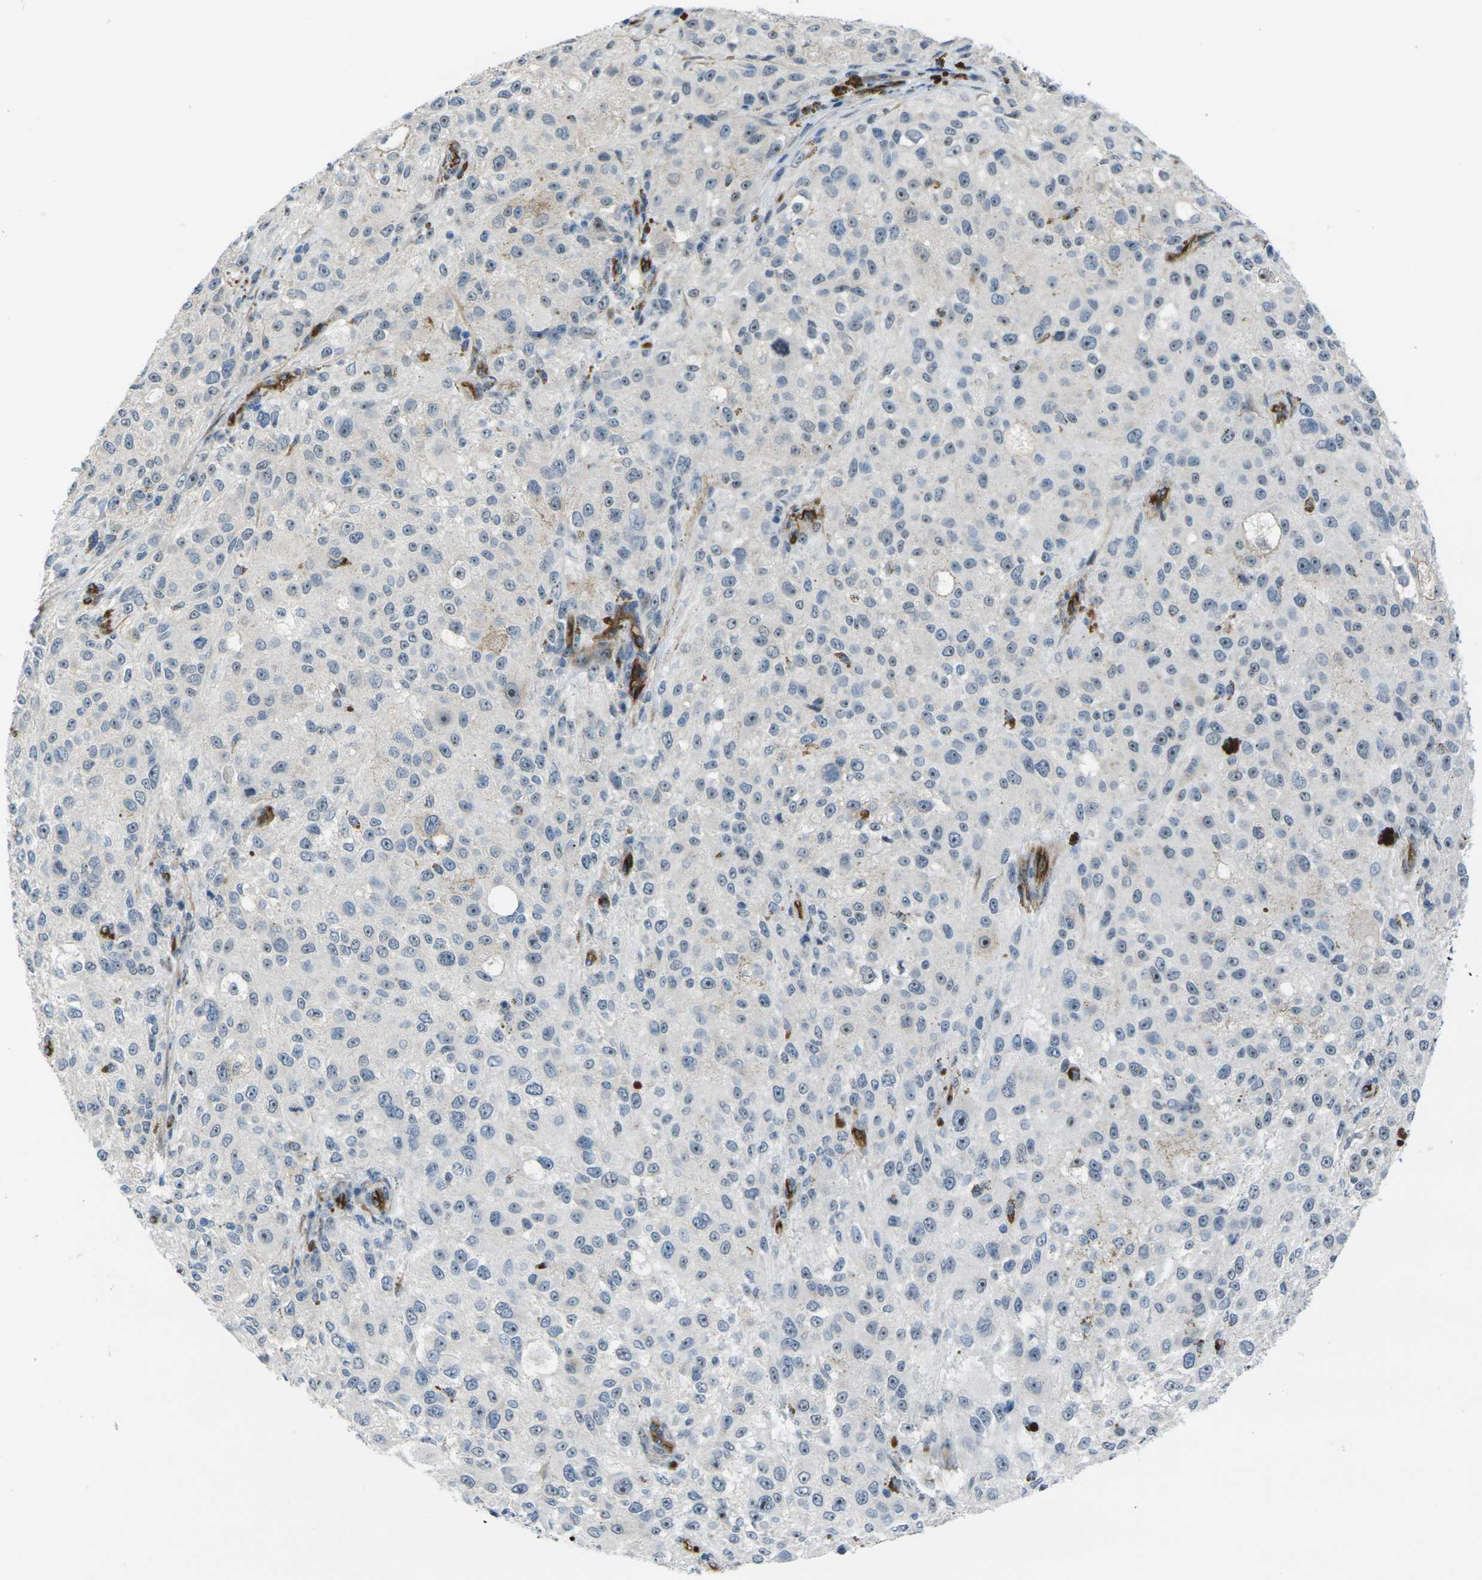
{"staining": {"intensity": "moderate", "quantity": "25%-75%", "location": "nuclear"}, "tissue": "melanoma", "cell_type": "Tumor cells", "image_type": "cancer", "snomed": [{"axis": "morphology", "description": "Necrosis, NOS"}, {"axis": "morphology", "description": "Malignant melanoma, NOS"}, {"axis": "topography", "description": "Skin"}], "caption": "Human melanoma stained with a brown dye demonstrates moderate nuclear positive staining in about 25%-75% of tumor cells.", "gene": "HSPA12B", "patient": {"sex": "female", "age": 87}}